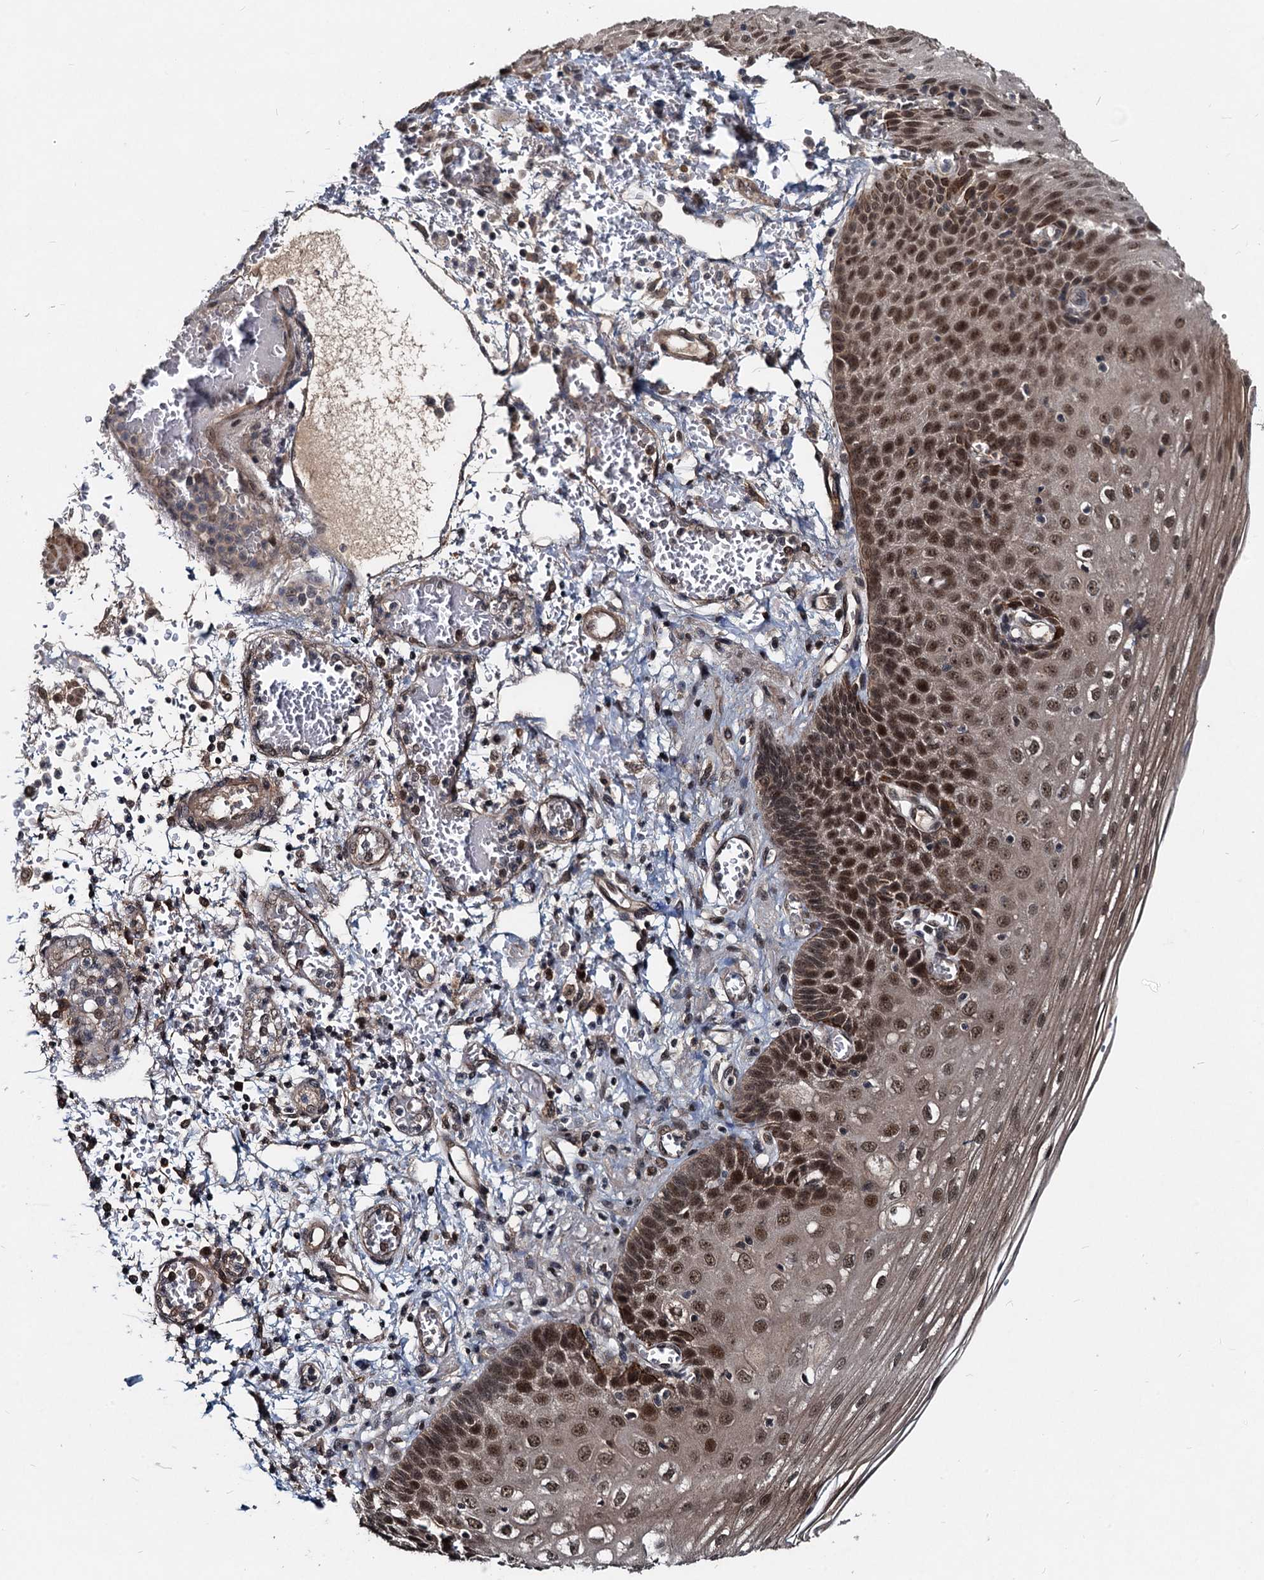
{"staining": {"intensity": "moderate", "quantity": ">75%", "location": "nuclear"}, "tissue": "esophagus", "cell_type": "Squamous epithelial cells", "image_type": "normal", "snomed": [{"axis": "morphology", "description": "Normal tissue, NOS"}, {"axis": "topography", "description": "Esophagus"}], "caption": "Protein expression by immunohistochemistry reveals moderate nuclear staining in approximately >75% of squamous epithelial cells in unremarkable esophagus. (brown staining indicates protein expression, while blue staining denotes nuclei).", "gene": "RITA1", "patient": {"sex": "male", "age": 81}}